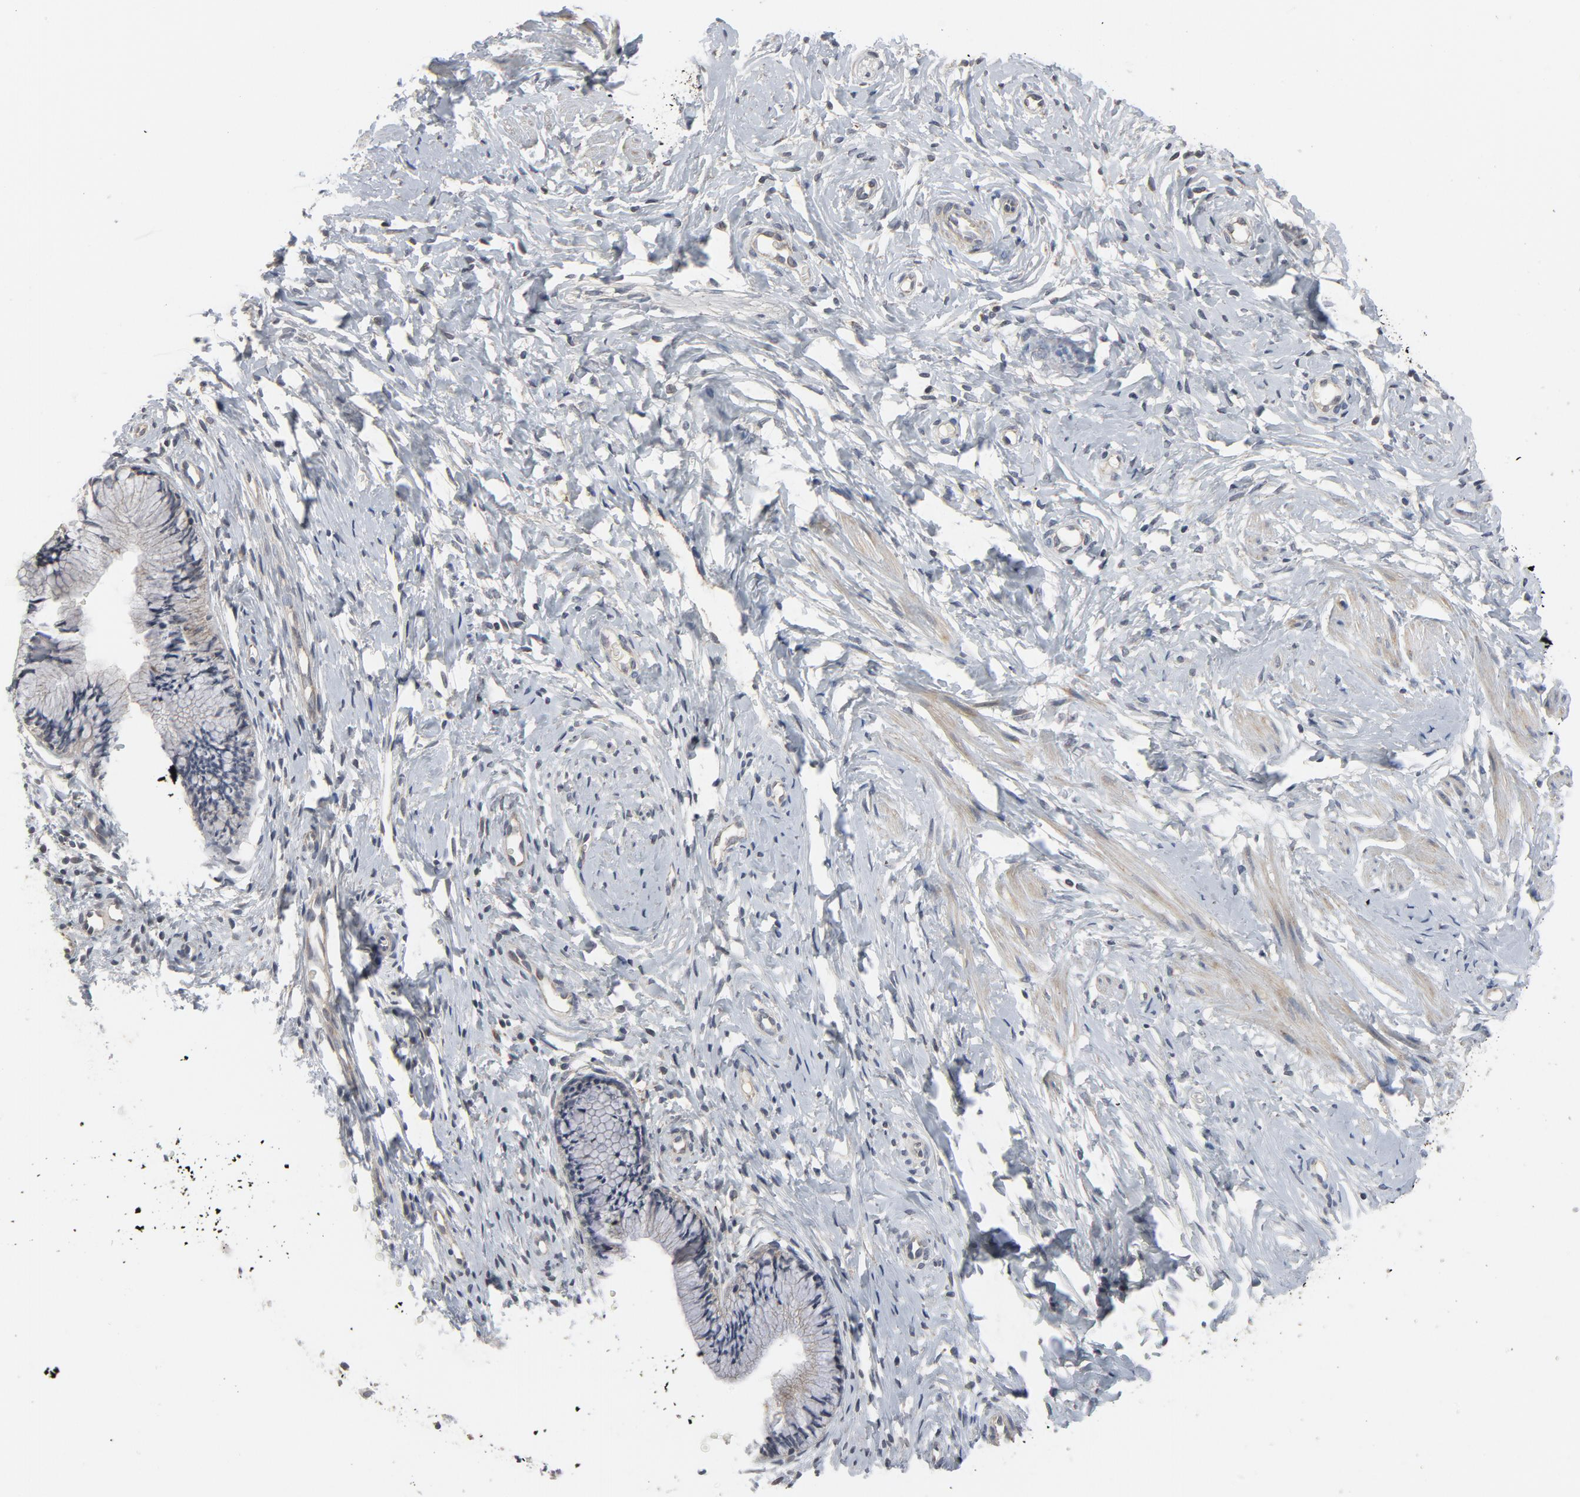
{"staining": {"intensity": "weak", "quantity": ">75%", "location": "cytoplasmic/membranous"}, "tissue": "cervix", "cell_type": "Glandular cells", "image_type": "normal", "snomed": [{"axis": "morphology", "description": "Normal tissue, NOS"}, {"axis": "topography", "description": "Cervix"}], "caption": "A high-resolution histopathology image shows IHC staining of unremarkable cervix, which shows weak cytoplasmic/membranous staining in about >75% of glandular cells. The protein is shown in brown color, while the nuclei are stained blue.", "gene": "C14orf119", "patient": {"sex": "female", "age": 46}}